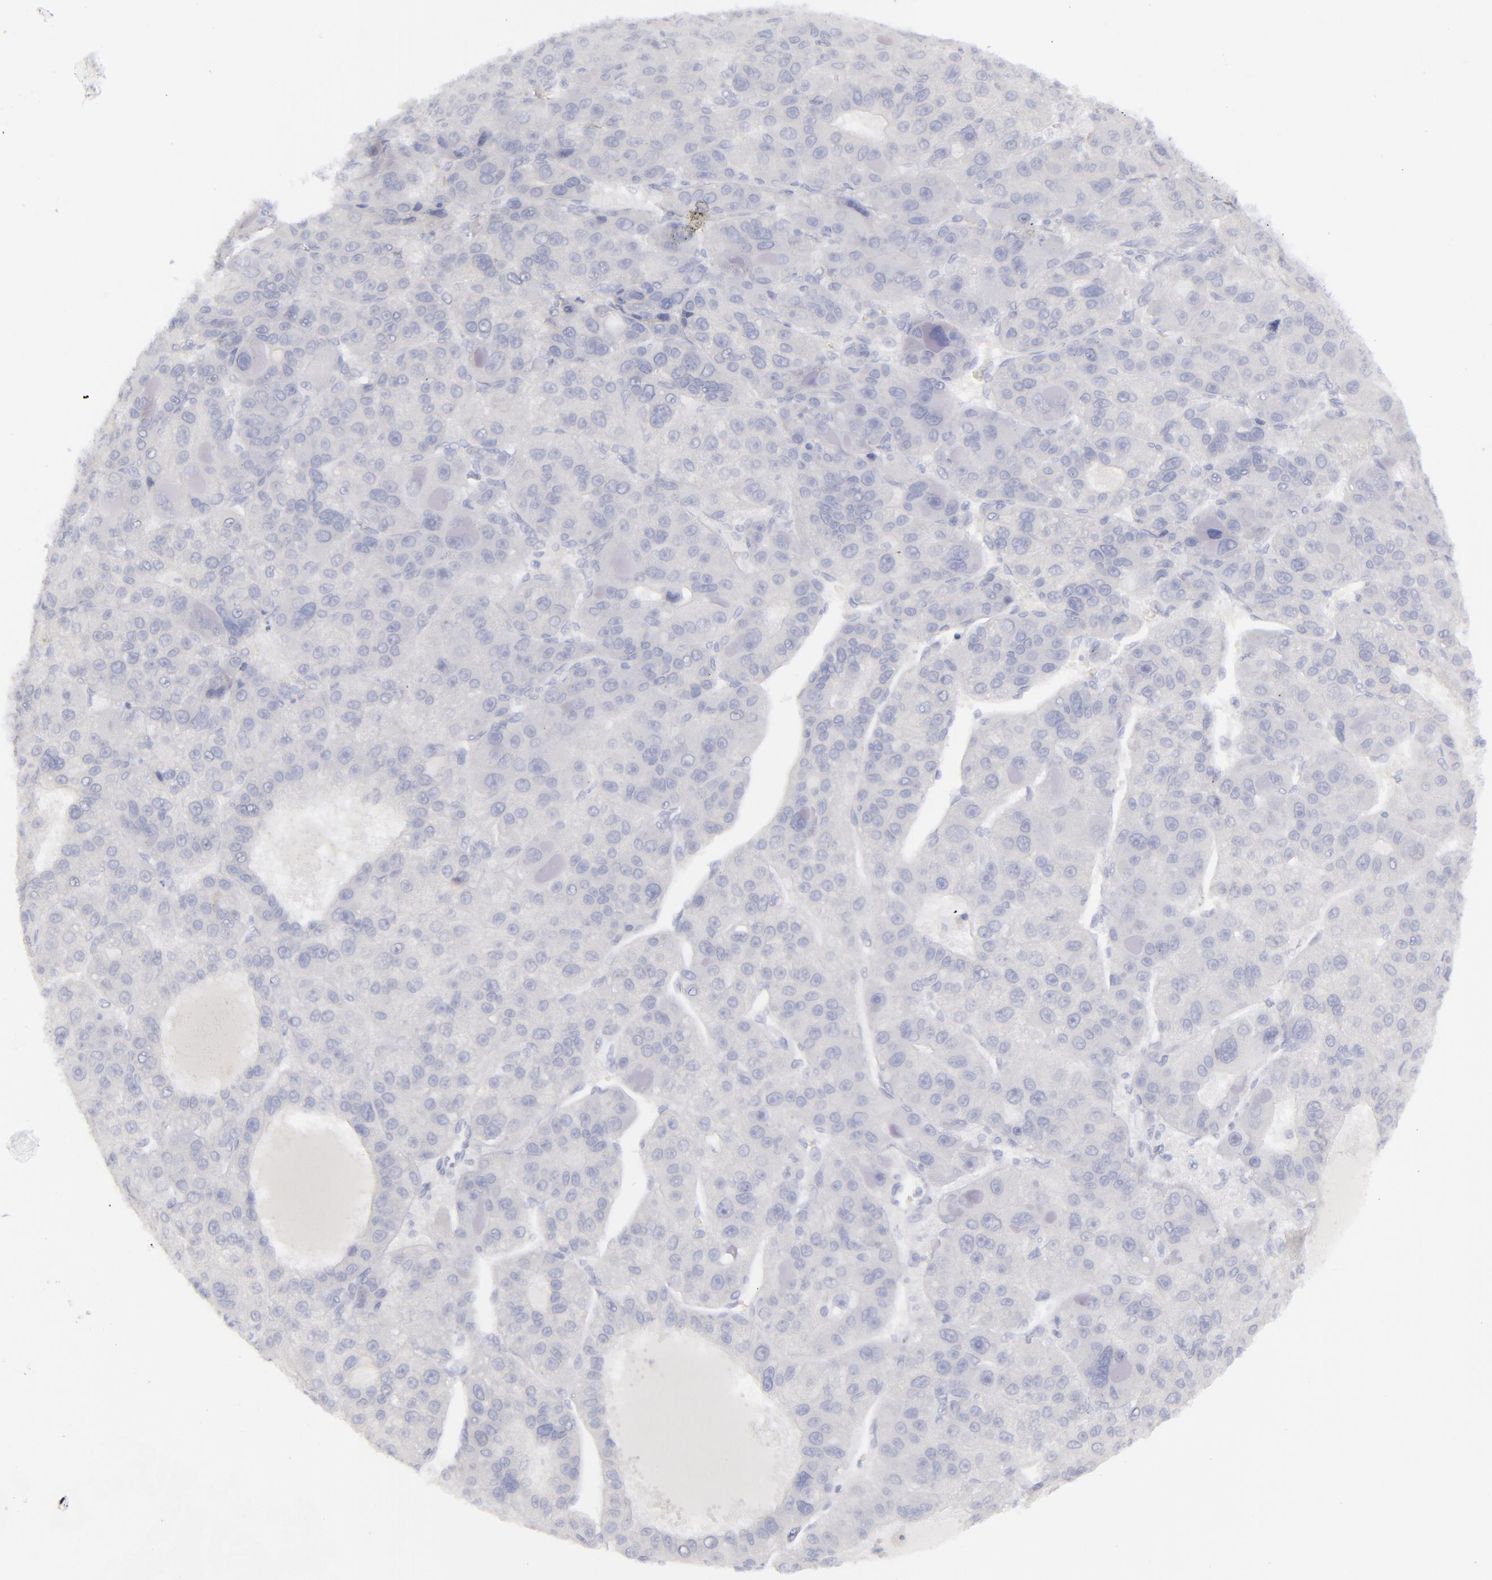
{"staining": {"intensity": "negative", "quantity": "none", "location": "none"}, "tissue": "liver cancer", "cell_type": "Tumor cells", "image_type": "cancer", "snomed": [{"axis": "morphology", "description": "Carcinoma, Hepatocellular, NOS"}, {"axis": "topography", "description": "Liver"}], "caption": "An immunohistochemistry (IHC) histopathology image of liver cancer (hepatocellular carcinoma) is shown. There is no staining in tumor cells of liver cancer (hepatocellular carcinoma). The staining is performed using DAB brown chromogen with nuclei counter-stained in using hematoxylin.", "gene": "CD22", "patient": {"sex": "male", "age": 76}}